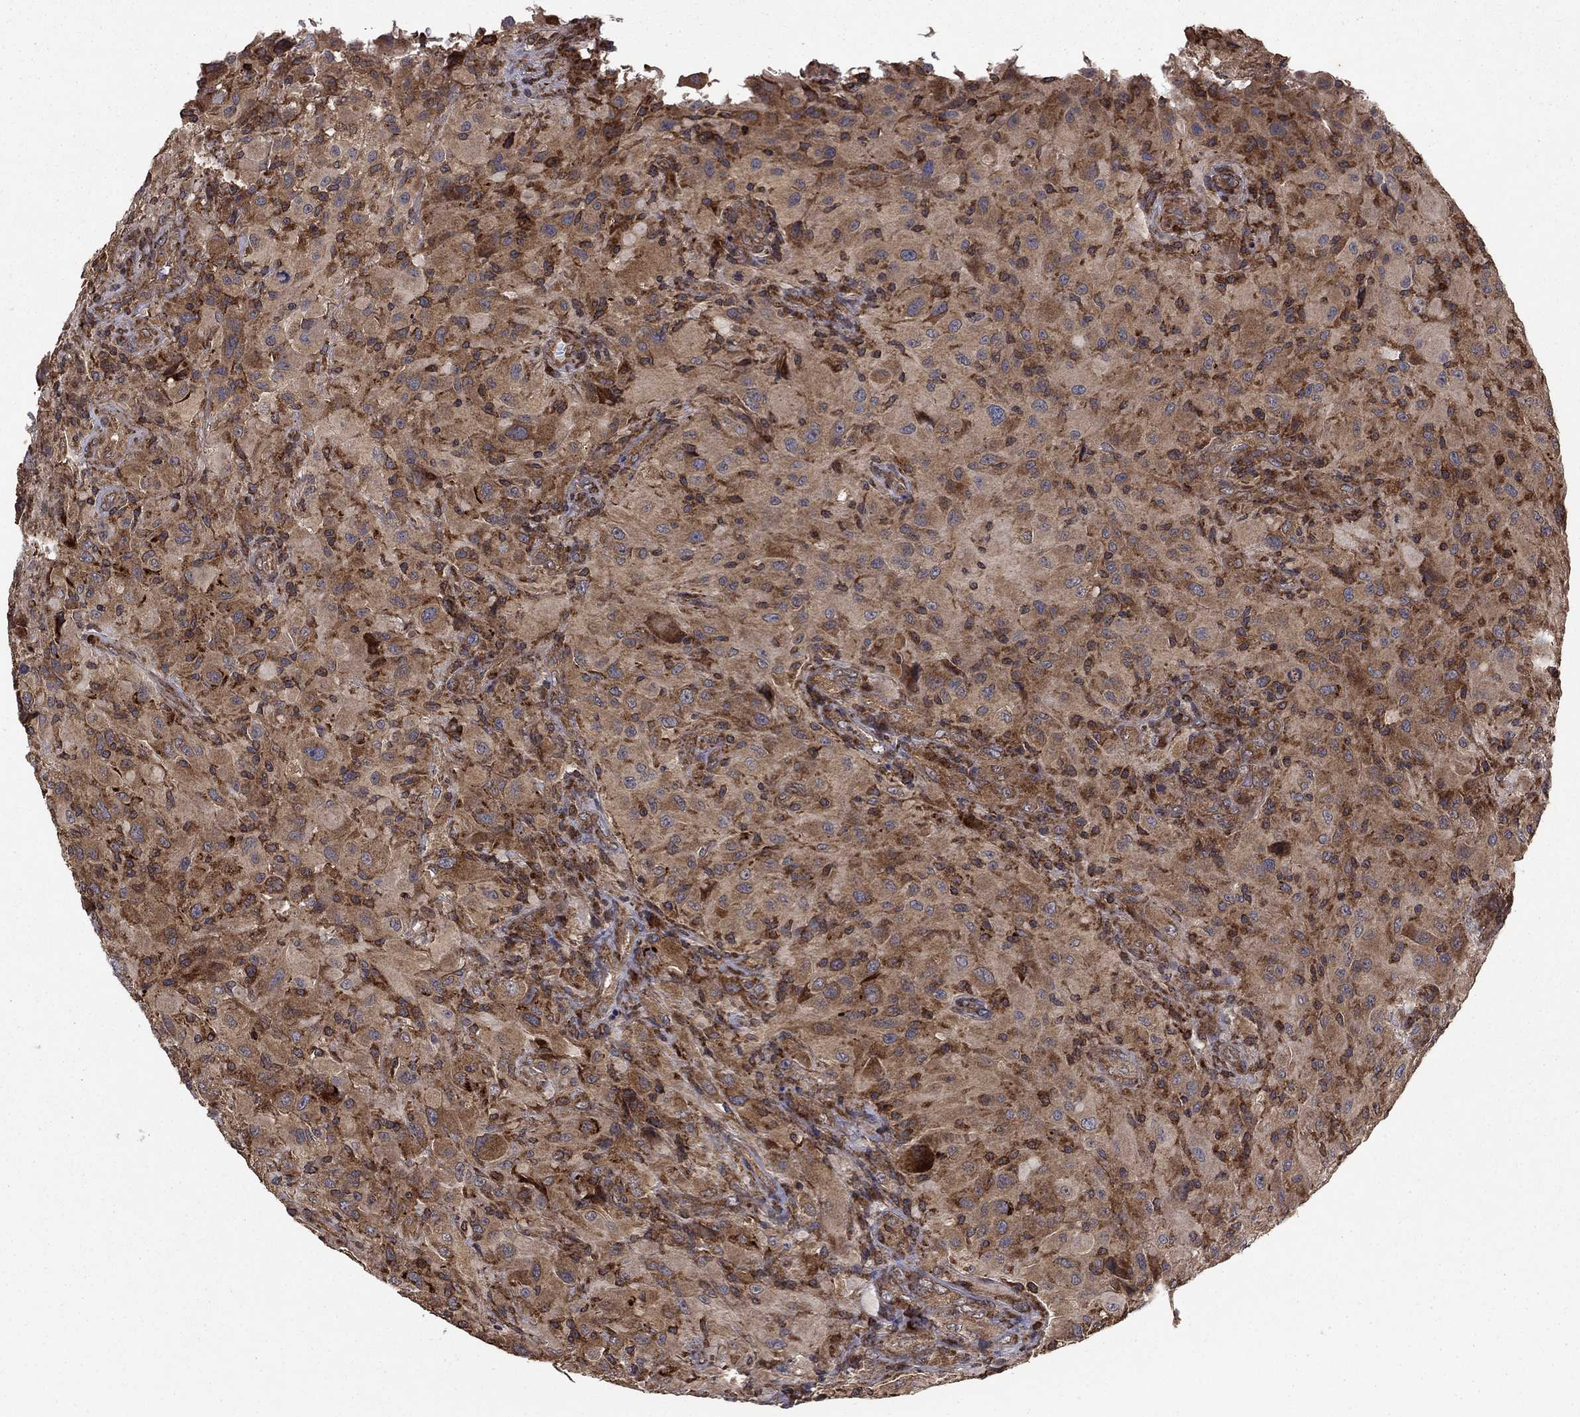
{"staining": {"intensity": "moderate", "quantity": ">75%", "location": "cytoplasmic/membranous"}, "tissue": "glioma", "cell_type": "Tumor cells", "image_type": "cancer", "snomed": [{"axis": "morphology", "description": "Glioma, malignant, High grade"}, {"axis": "topography", "description": "Cerebral cortex"}], "caption": "A histopathology image of malignant glioma (high-grade) stained for a protein exhibits moderate cytoplasmic/membranous brown staining in tumor cells. The staining was performed using DAB, with brown indicating positive protein expression. Nuclei are stained blue with hematoxylin.", "gene": "BABAM2", "patient": {"sex": "male", "age": 35}}